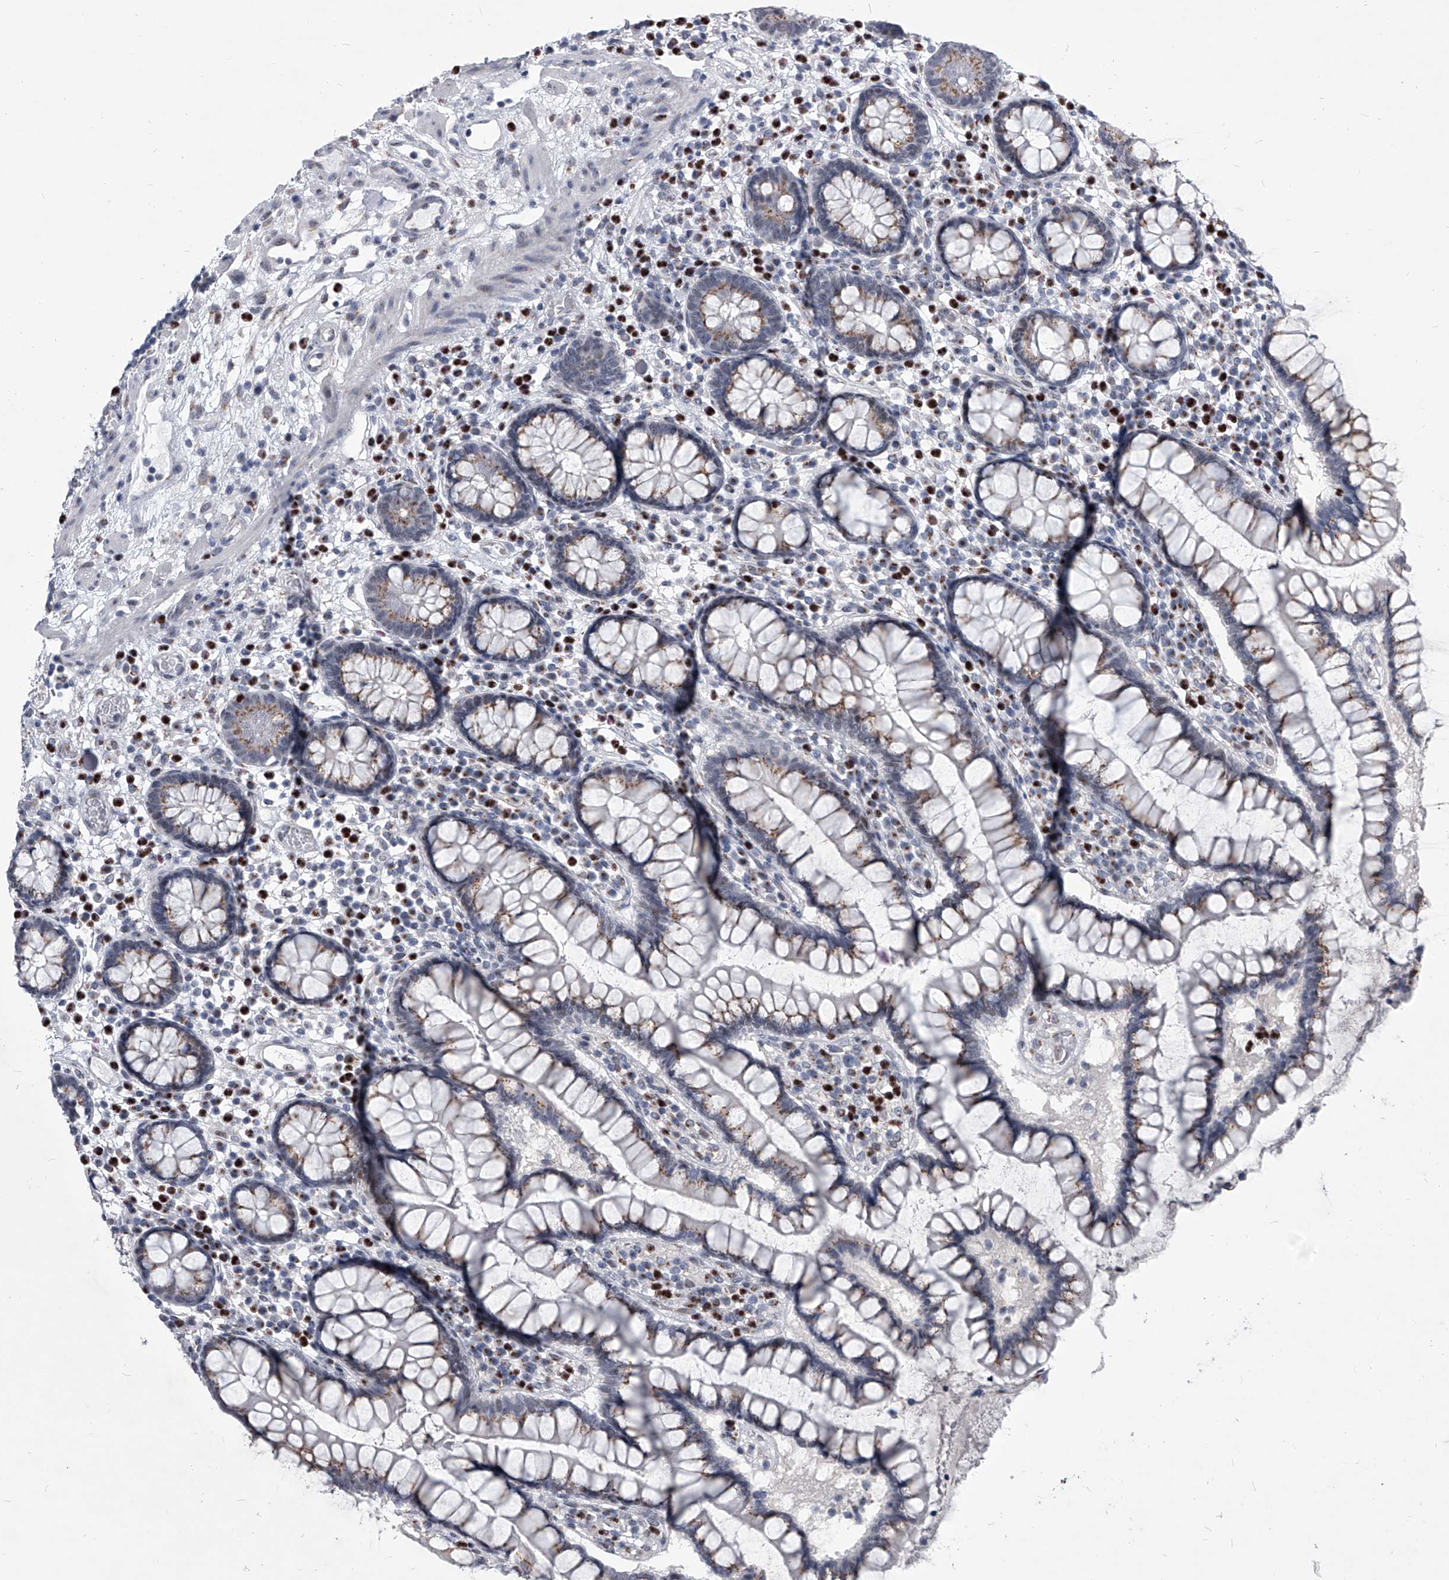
{"staining": {"intensity": "negative", "quantity": "none", "location": "none"}, "tissue": "colon", "cell_type": "Endothelial cells", "image_type": "normal", "snomed": [{"axis": "morphology", "description": "Normal tissue, NOS"}, {"axis": "topography", "description": "Colon"}], "caption": "There is no significant staining in endothelial cells of colon. The staining was performed using DAB to visualize the protein expression in brown, while the nuclei were stained in blue with hematoxylin (Magnification: 20x).", "gene": "EVA1C", "patient": {"sex": "female", "age": 79}}